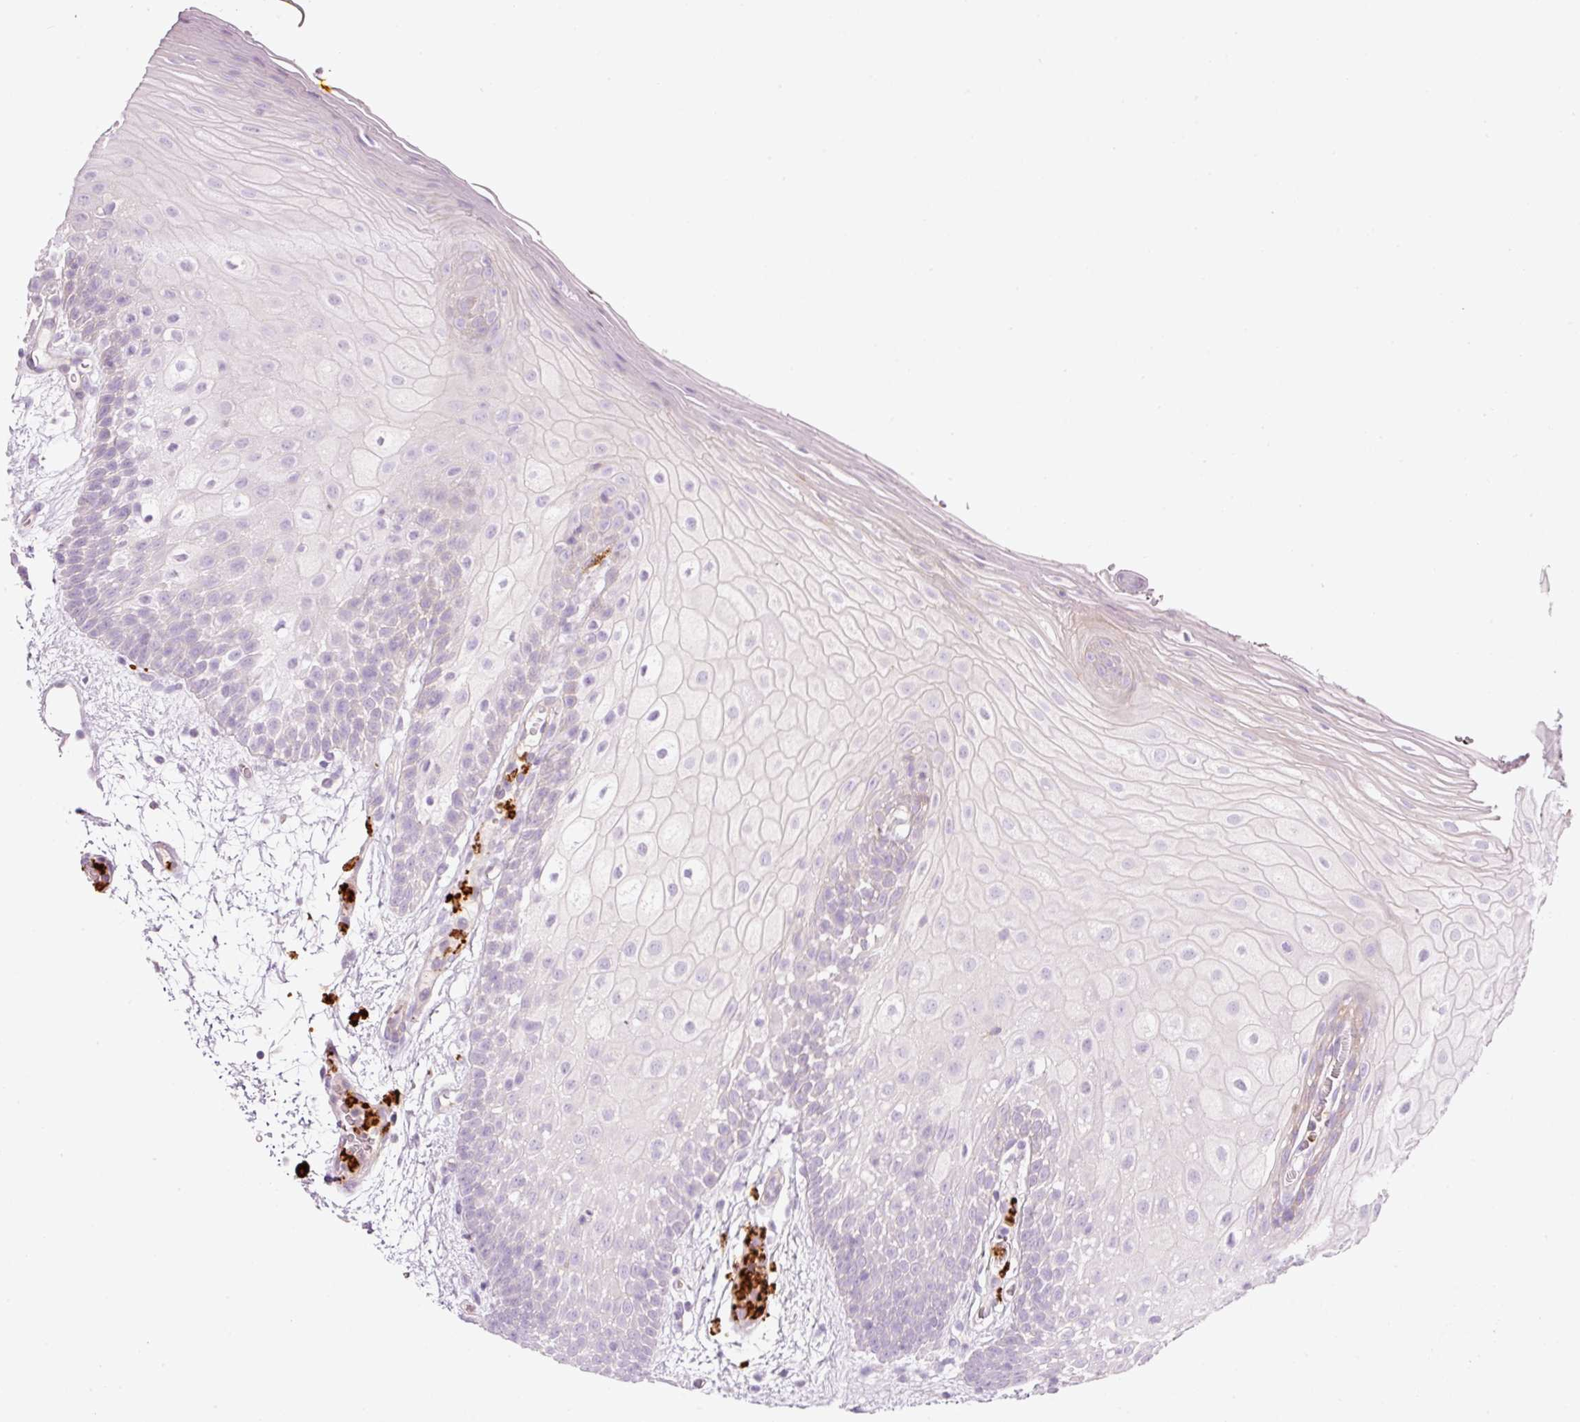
{"staining": {"intensity": "negative", "quantity": "none", "location": "none"}, "tissue": "oral mucosa", "cell_type": "Squamous epithelial cells", "image_type": "normal", "snomed": [{"axis": "morphology", "description": "Normal tissue, NOS"}, {"axis": "morphology", "description": "Squamous cell carcinoma, NOS"}, {"axis": "topography", "description": "Oral tissue"}, {"axis": "topography", "description": "Tounge, NOS"}, {"axis": "topography", "description": "Head-Neck"}], "caption": "DAB immunohistochemical staining of benign human oral mucosa shows no significant positivity in squamous epithelial cells. (IHC, brightfield microscopy, high magnification).", "gene": "MAP3K3", "patient": {"sex": "male", "age": 76}}